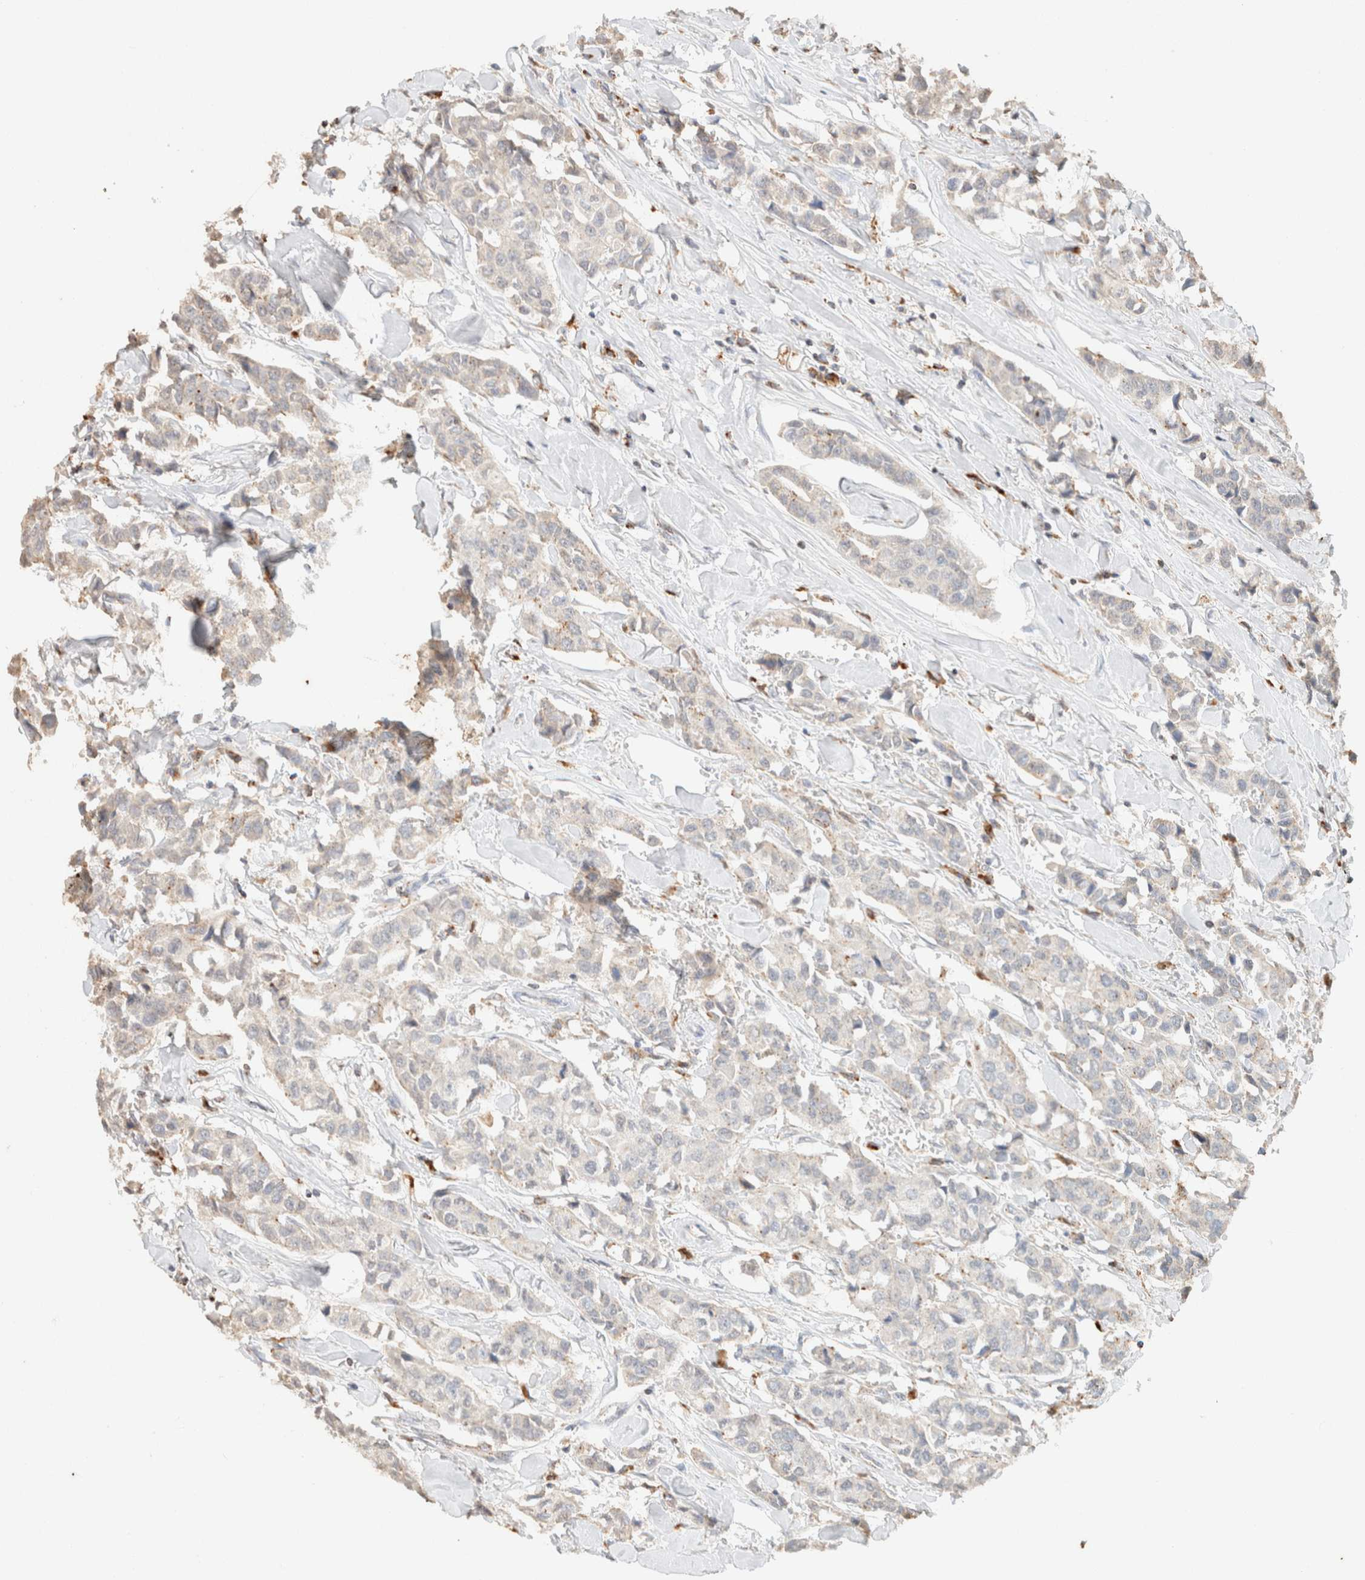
{"staining": {"intensity": "weak", "quantity": "<25%", "location": "cytoplasmic/membranous"}, "tissue": "breast cancer", "cell_type": "Tumor cells", "image_type": "cancer", "snomed": [{"axis": "morphology", "description": "Duct carcinoma"}, {"axis": "topography", "description": "Breast"}], "caption": "Immunohistochemistry of breast cancer exhibits no staining in tumor cells.", "gene": "CTSC", "patient": {"sex": "female", "age": 80}}